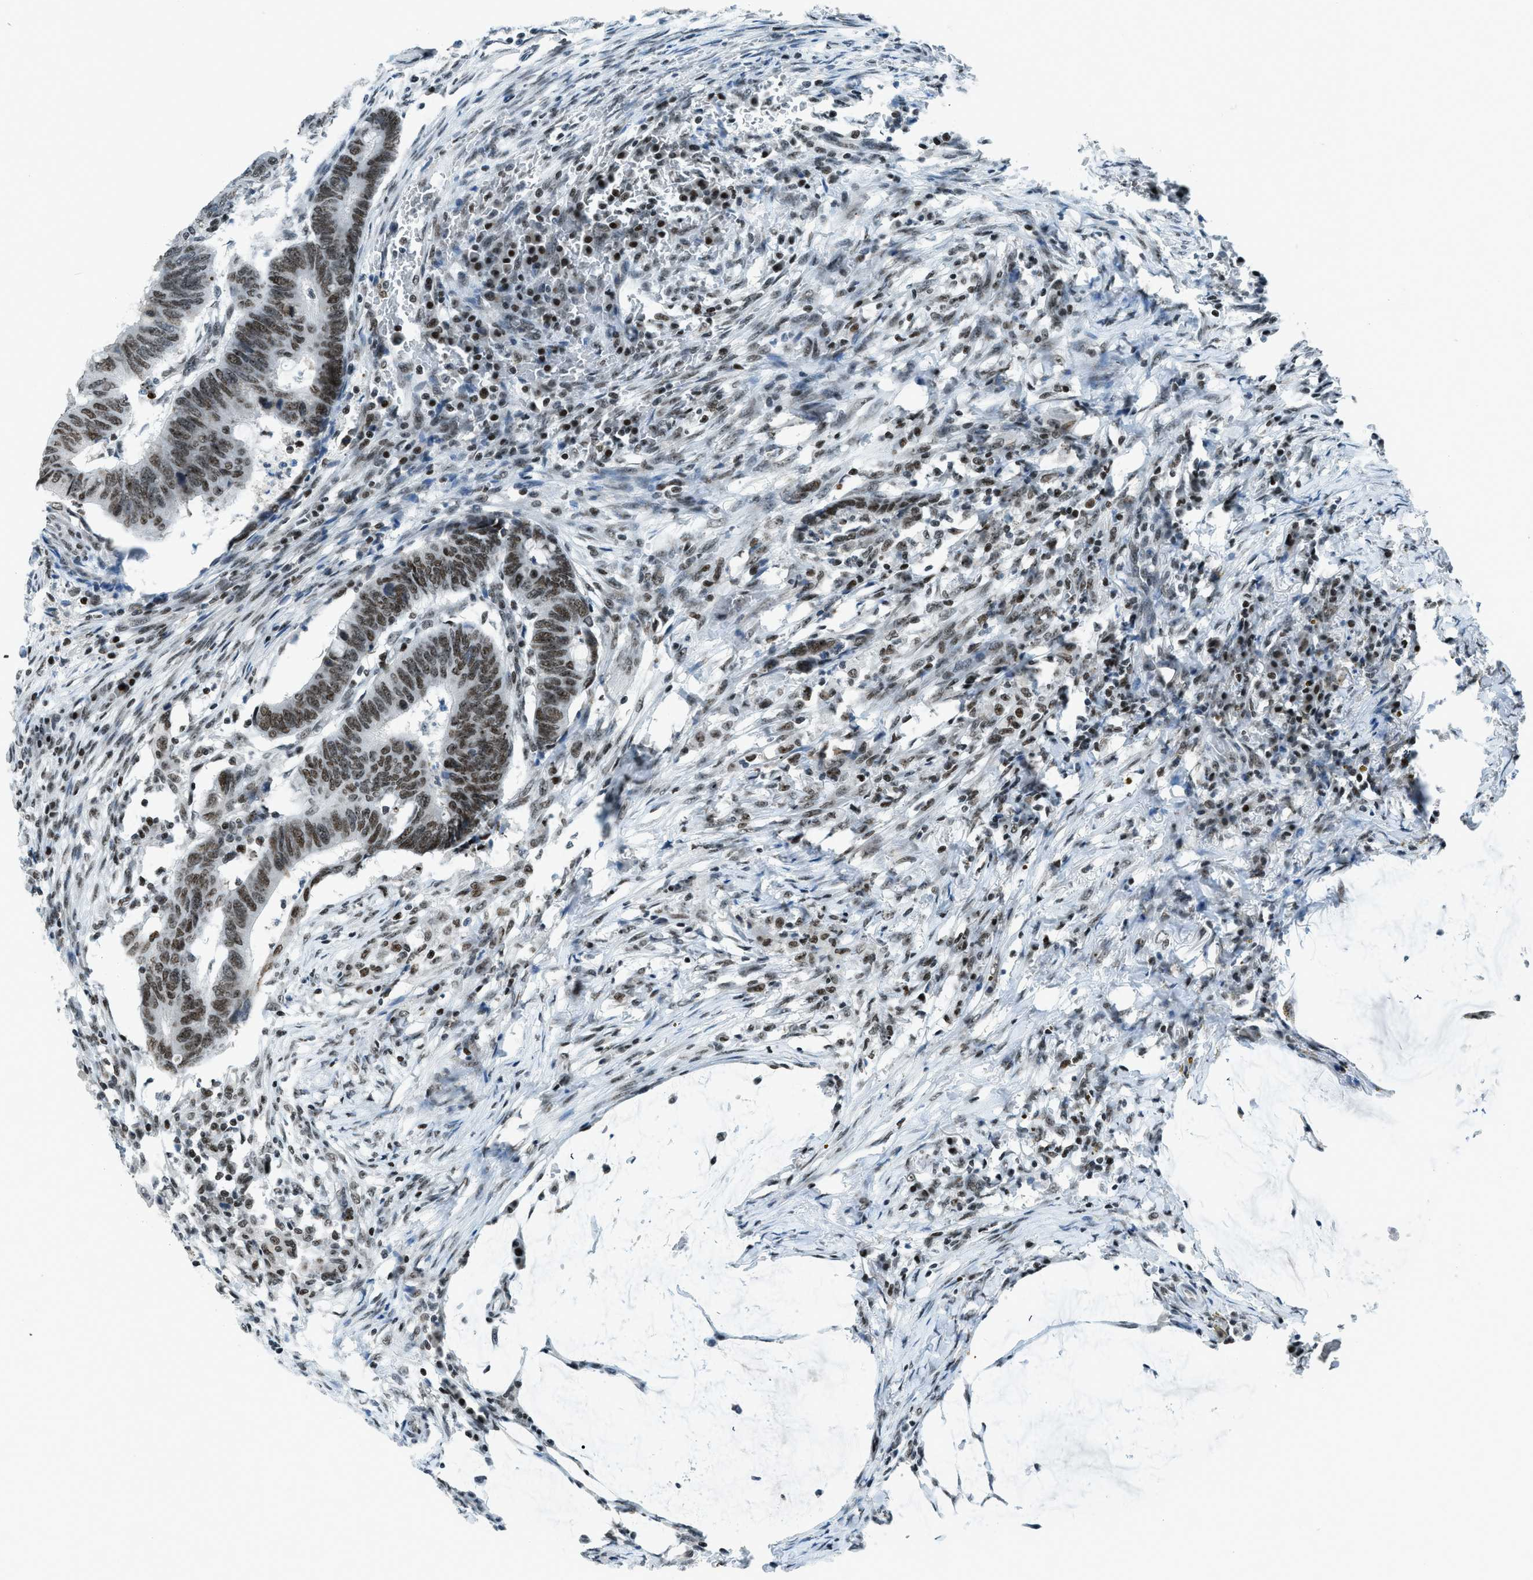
{"staining": {"intensity": "strong", "quantity": ">75%", "location": "nuclear"}, "tissue": "colorectal cancer", "cell_type": "Tumor cells", "image_type": "cancer", "snomed": [{"axis": "morphology", "description": "Normal tissue, NOS"}, {"axis": "morphology", "description": "Adenocarcinoma, NOS"}, {"axis": "topography", "description": "Rectum"}, {"axis": "topography", "description": "Peripheral nerve tissue"}], "caption": "The photomicrograph shows a brown stain indicating the presence of a protein in the nuclear of tumor cells in colorectal adenocarcinoma.", "gene": "RAD51B", "patient": {"sex": "male", "age": 92}}